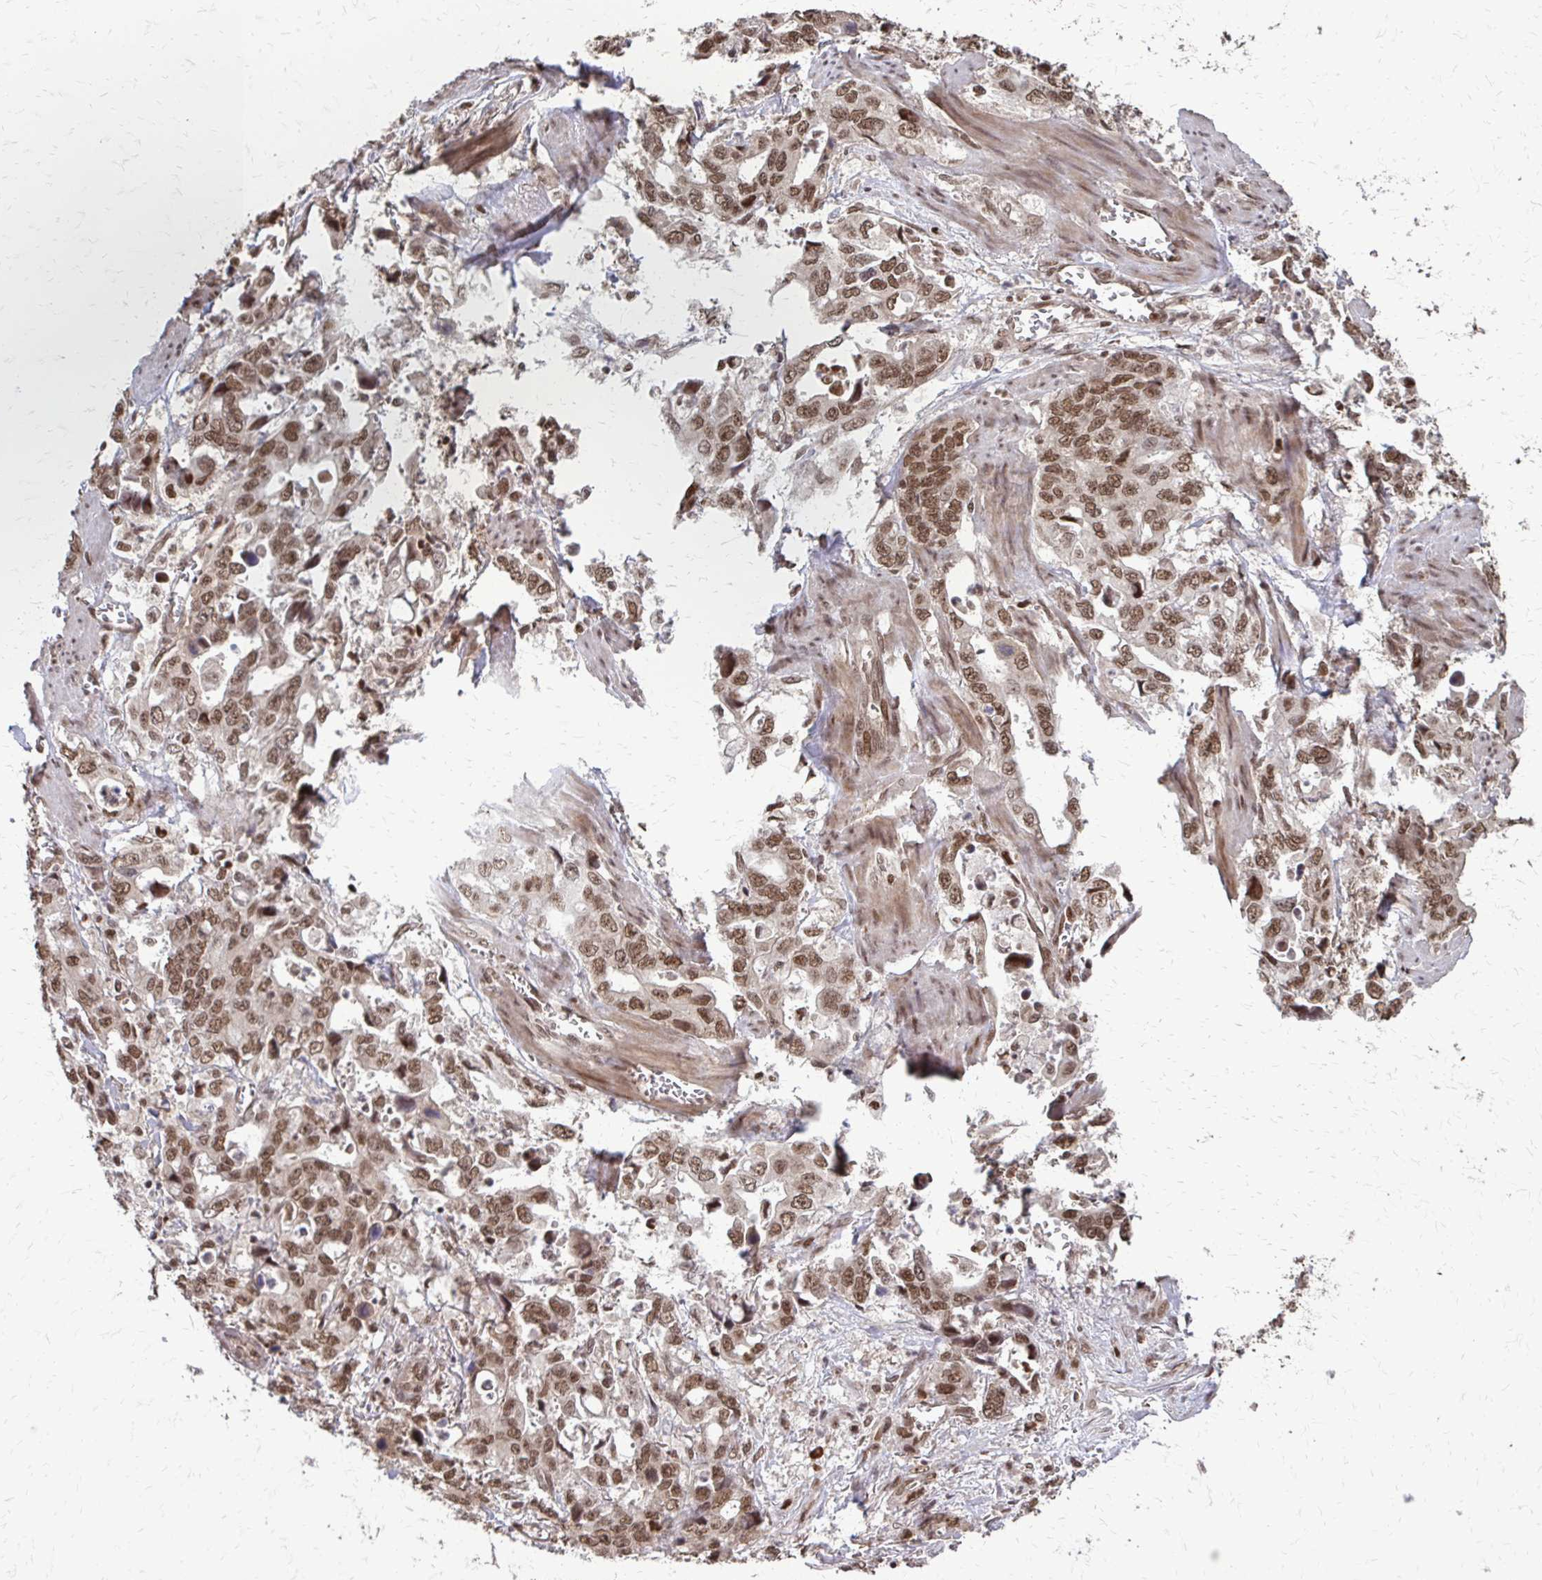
{"staining": {"intensity": "moderate", "quantity": ">75%", "location": "nuclear"}, "tissue": "stomach cancer", "cell_type": "Tumor cells", "image_type": "cancer", "snomed": [{"axis": "morphology", "description": "Adenocarcinoma, NOS"}, {"axis": "topography", "description": "Stomach, upper"}], "caption": "A brown stain labels moderate nuclear expression of a protein in stomach cancer tumor cells. Using DAB (3,3'-diaminobenzidine) (brown) and hematoxylin (blue) stains, captured at high magnification using brightfield microscopy.", "gene": "SS18", "patient": {"sex": "male", "age": 74}}